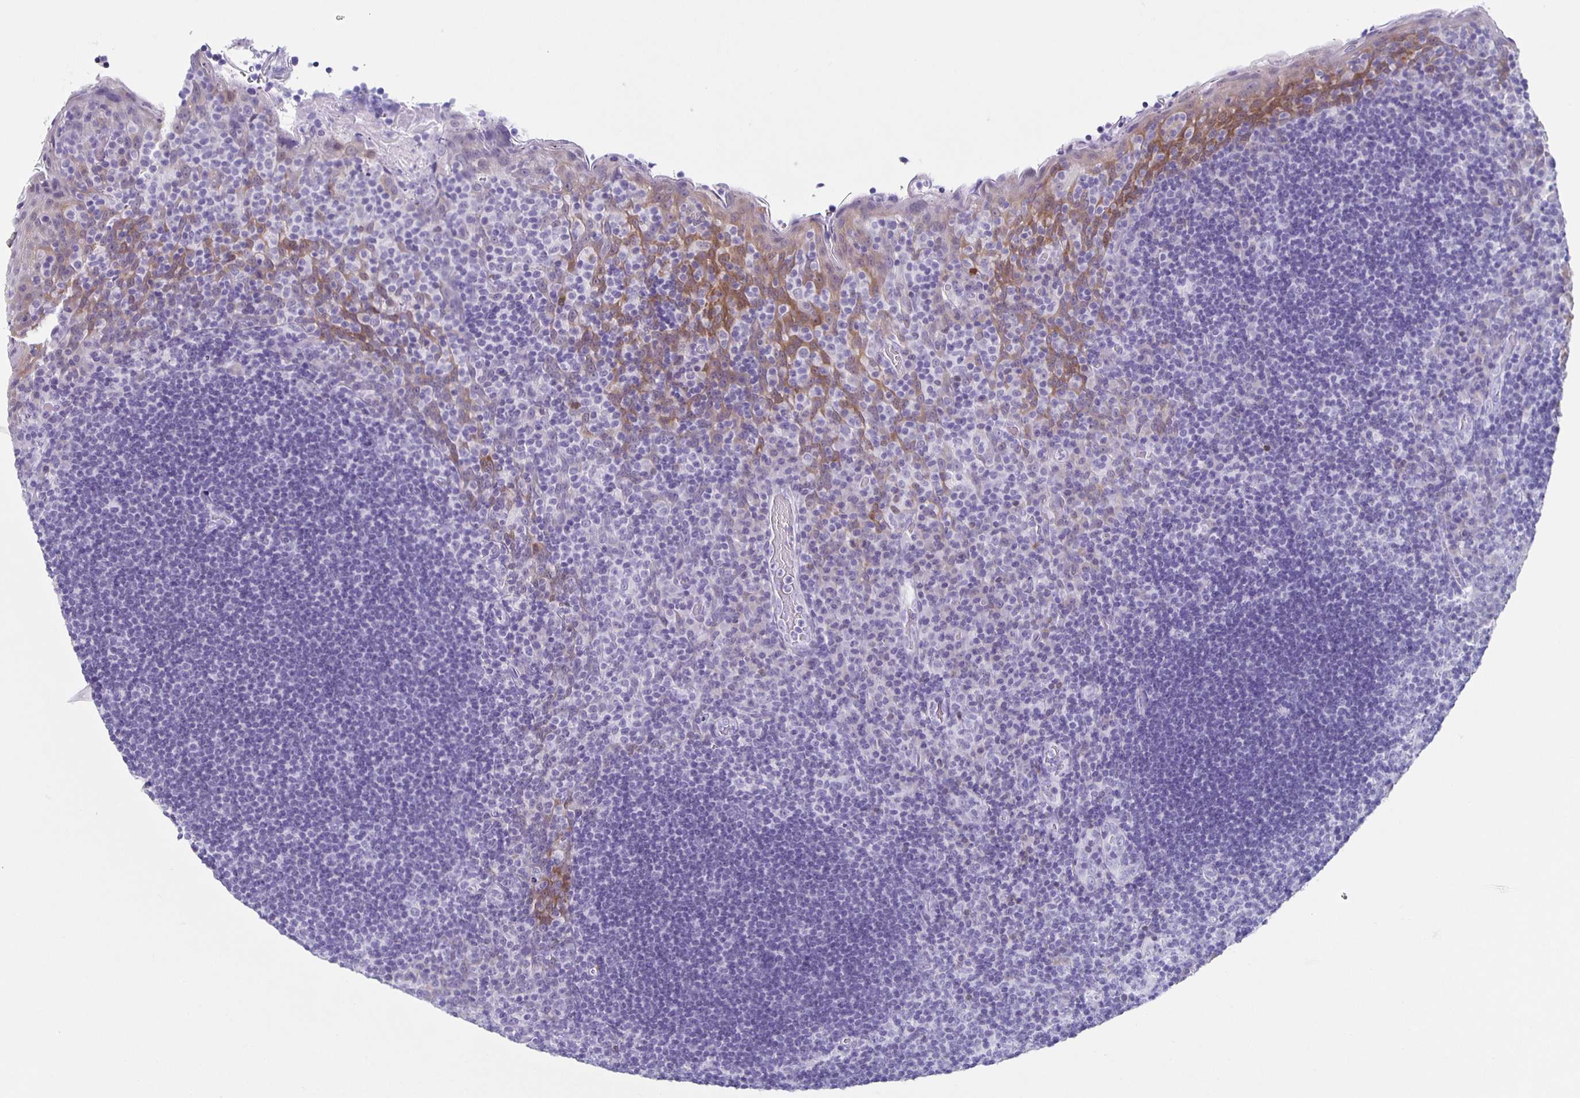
{"staining": {"intensity": "negative", "quantity": "none", "location": "none"}, "tissue": "tonsil", "cell_type": "Germinal center cells", "image_type": "normal", "snomed": [{"axis": "morphology", "description": "Normal tissue, NOS"}, {"axis": "topography", "description": "Tonsil"}], "caption": "Human tonsil stained for a protein using immunohistochemistry (IHC) displays no staining in germinal center cells.", "gene": "TPPP", "patient": {"sex": "male", "age": 17}}